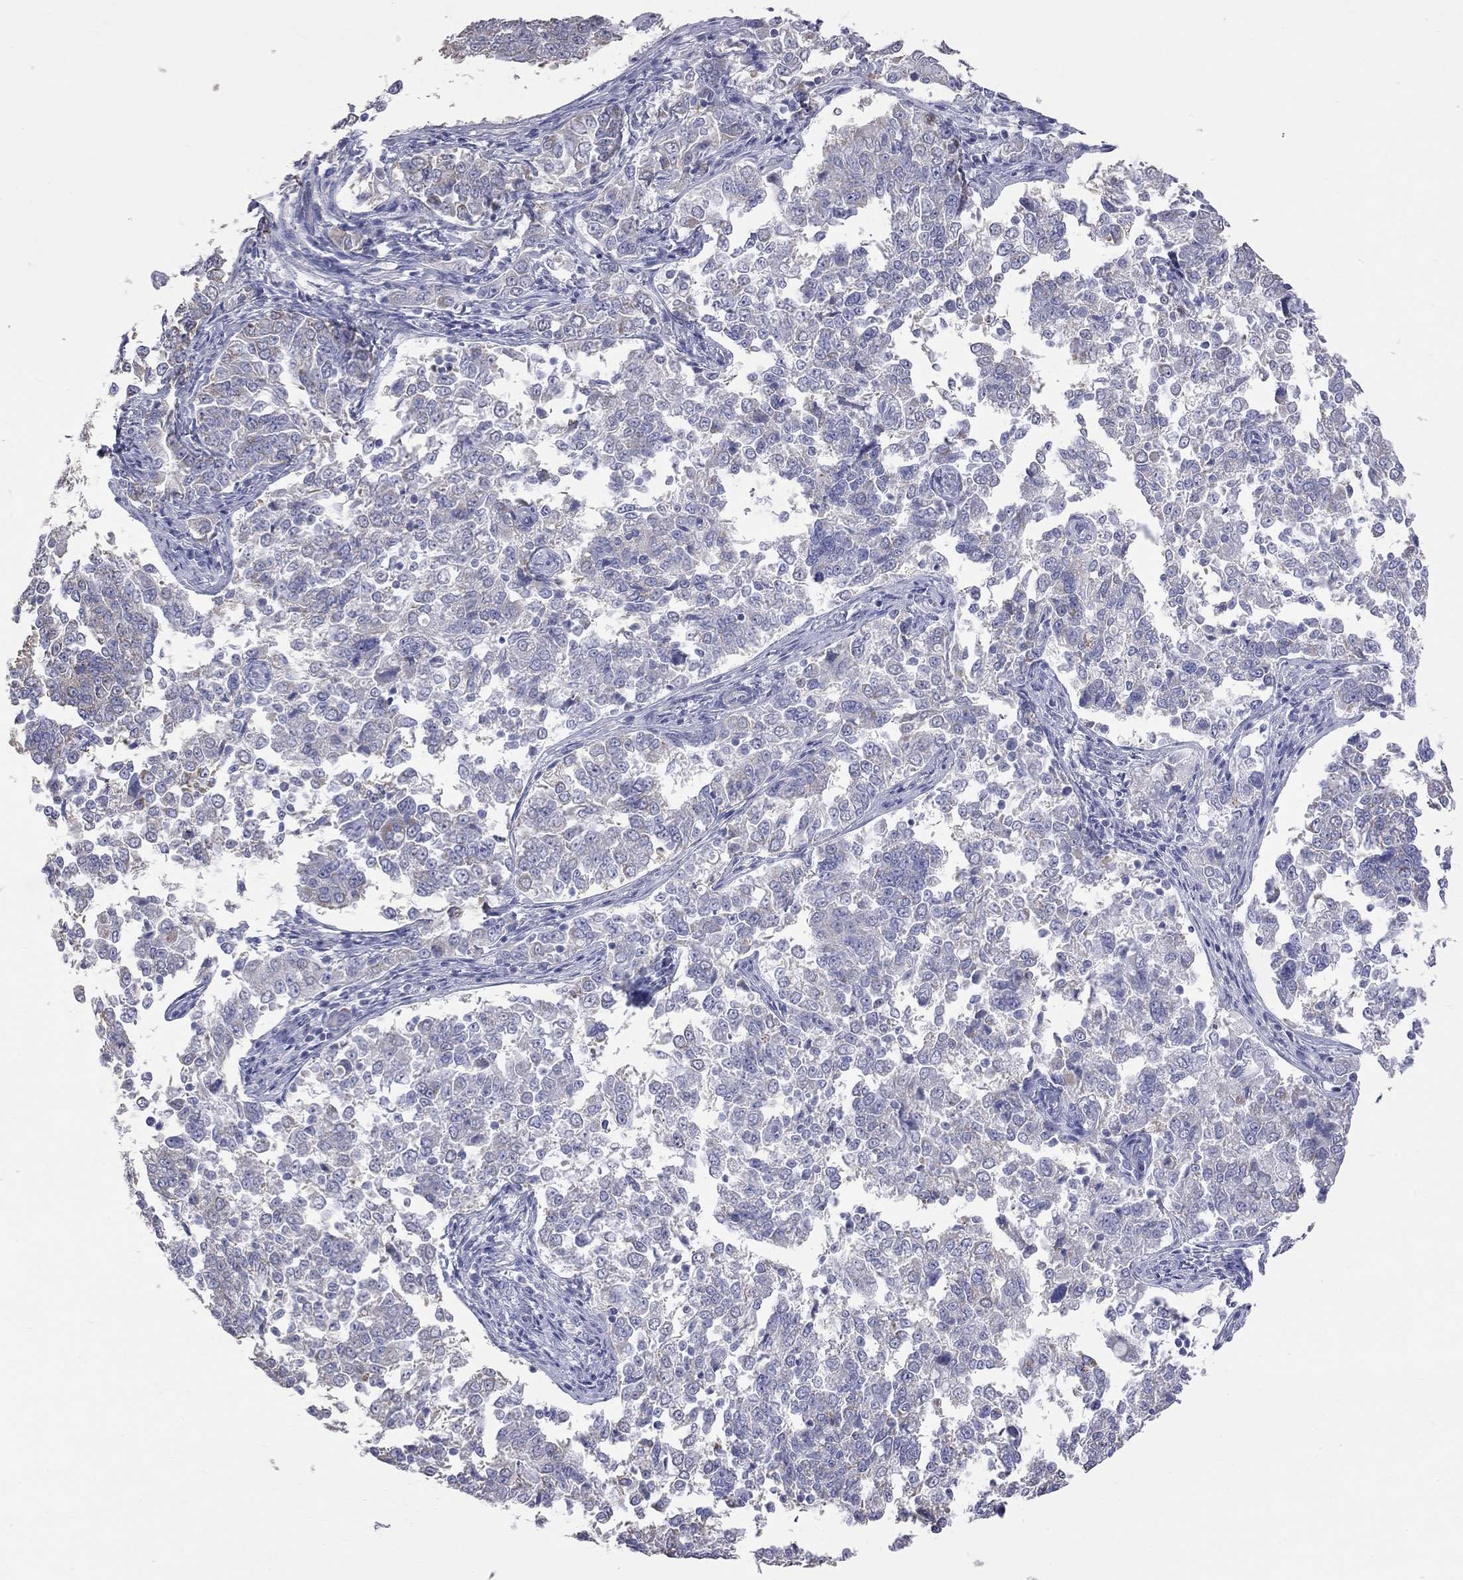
{"staining": {"intensity": "weak", "quantity": "<25%", "location": "cytoplasmic/membranous"}, "tissue": "endometrial cancer", "cell_type": "Tumor cells", "image_type": "cancer", "snomed": [{"axis": "morphology", "description": "Adenocarcinoma, NOS"}, {"axis": "topography", "description": "Endometrium"}], "caption": "Human adenocarcinoma (endometrial) stained for a protein using IHC exhibits no expression in tumor cells.", "gene": "KCND2", "patient": {"sex": "female", "age": 43}}